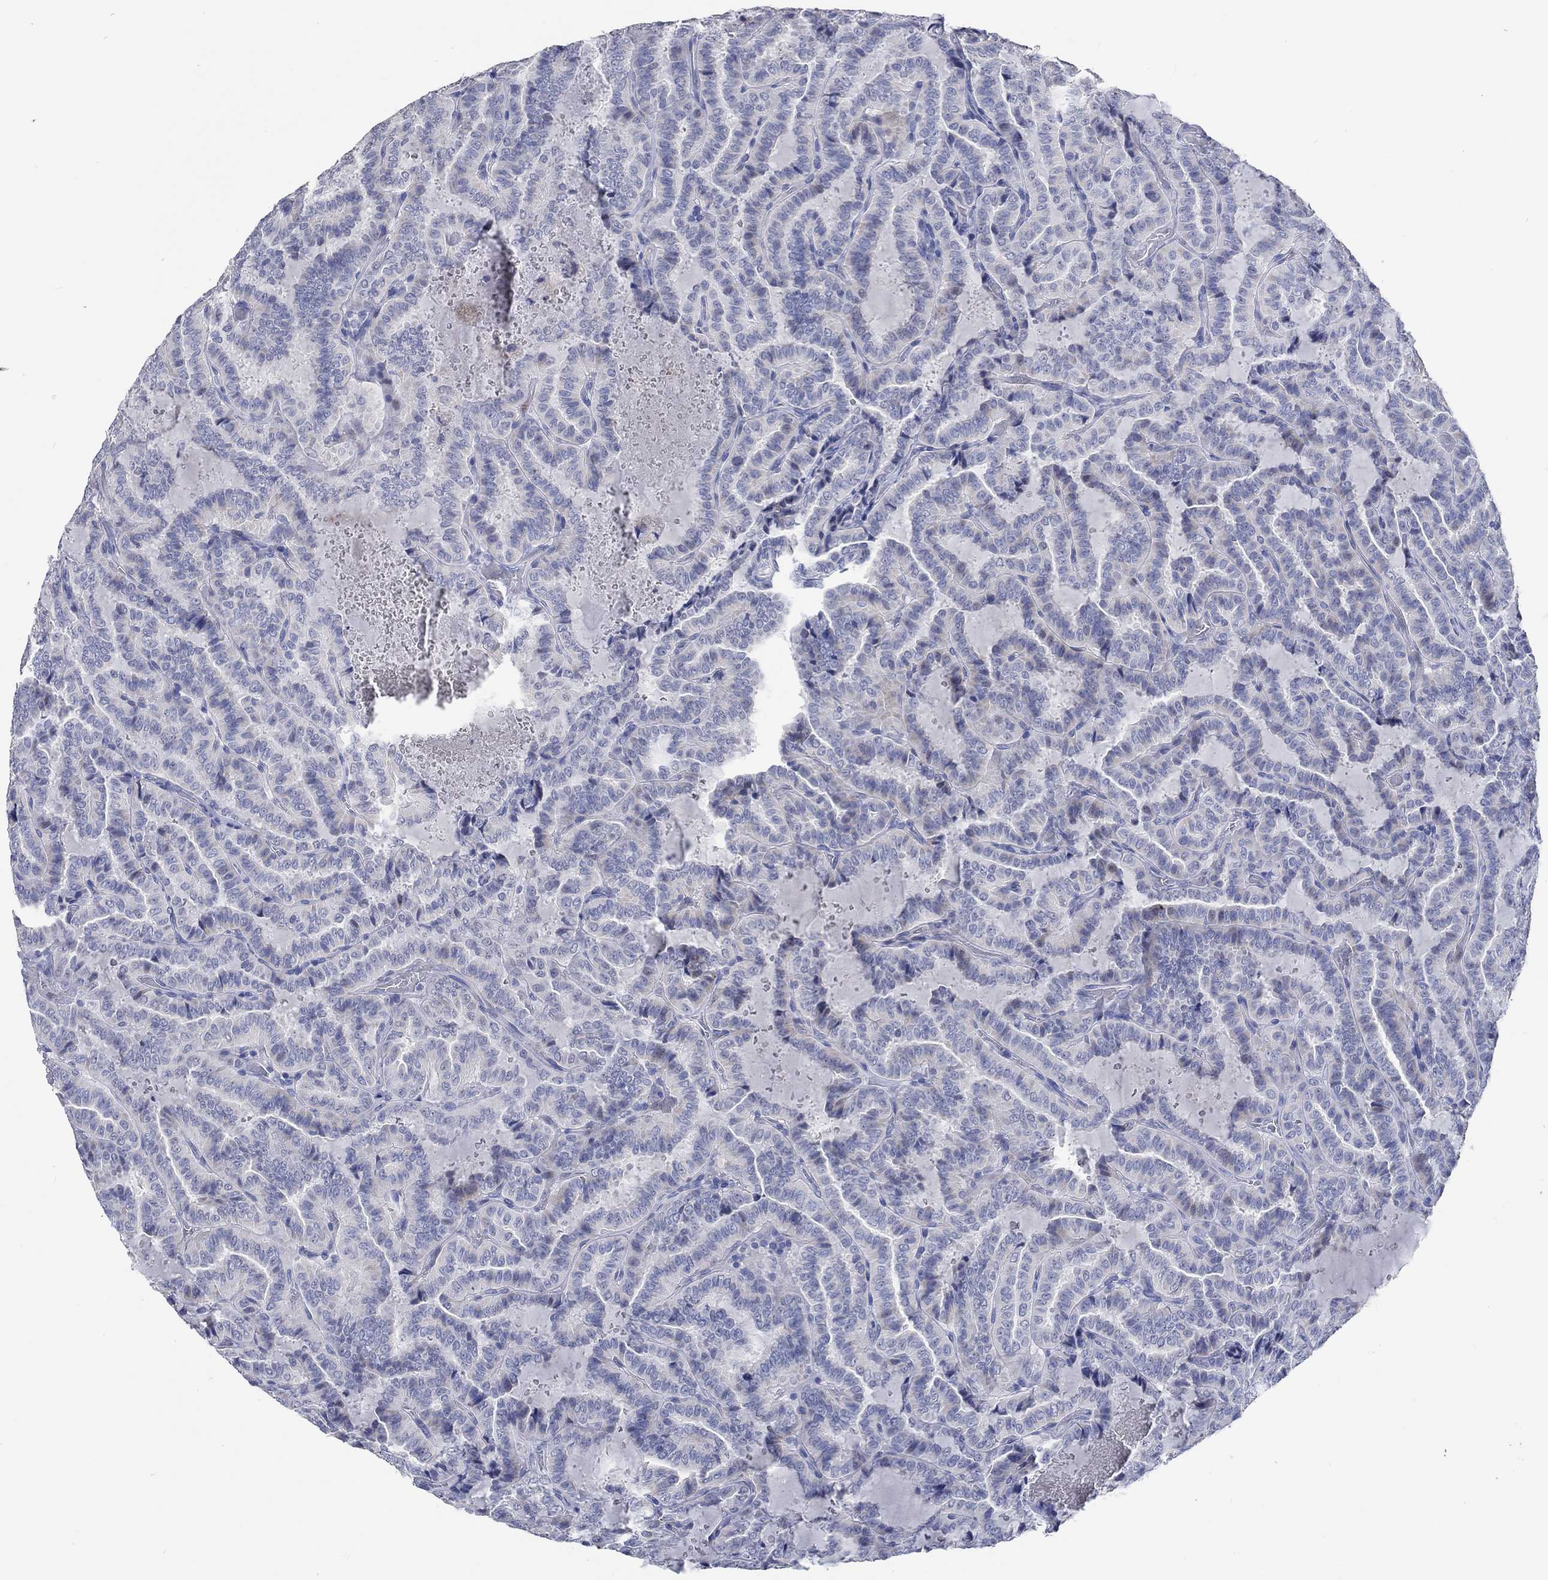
{"staining": {"intensity": "negative", "quantity": "none", "location": "none"}, "tissue": "thyroid cancer", "cell_type": "Tumor cells", "image_type": "cancer", "snomed": [{"axis": "morphology", "description": "Papillary adenocarcinoma, NOS"}, {"axis": "topography", "description": "Thyroid gland"}], "caption": "Tumor cells show no significant positivity in thyroid cancer (papillary adenocarcinoma). (DAB immunohistochemistry (IHC) visualized using brightfield microscopy, high magnification).", "gene": "C4orf47", "patient": {"sex": "female", "age": 39}}